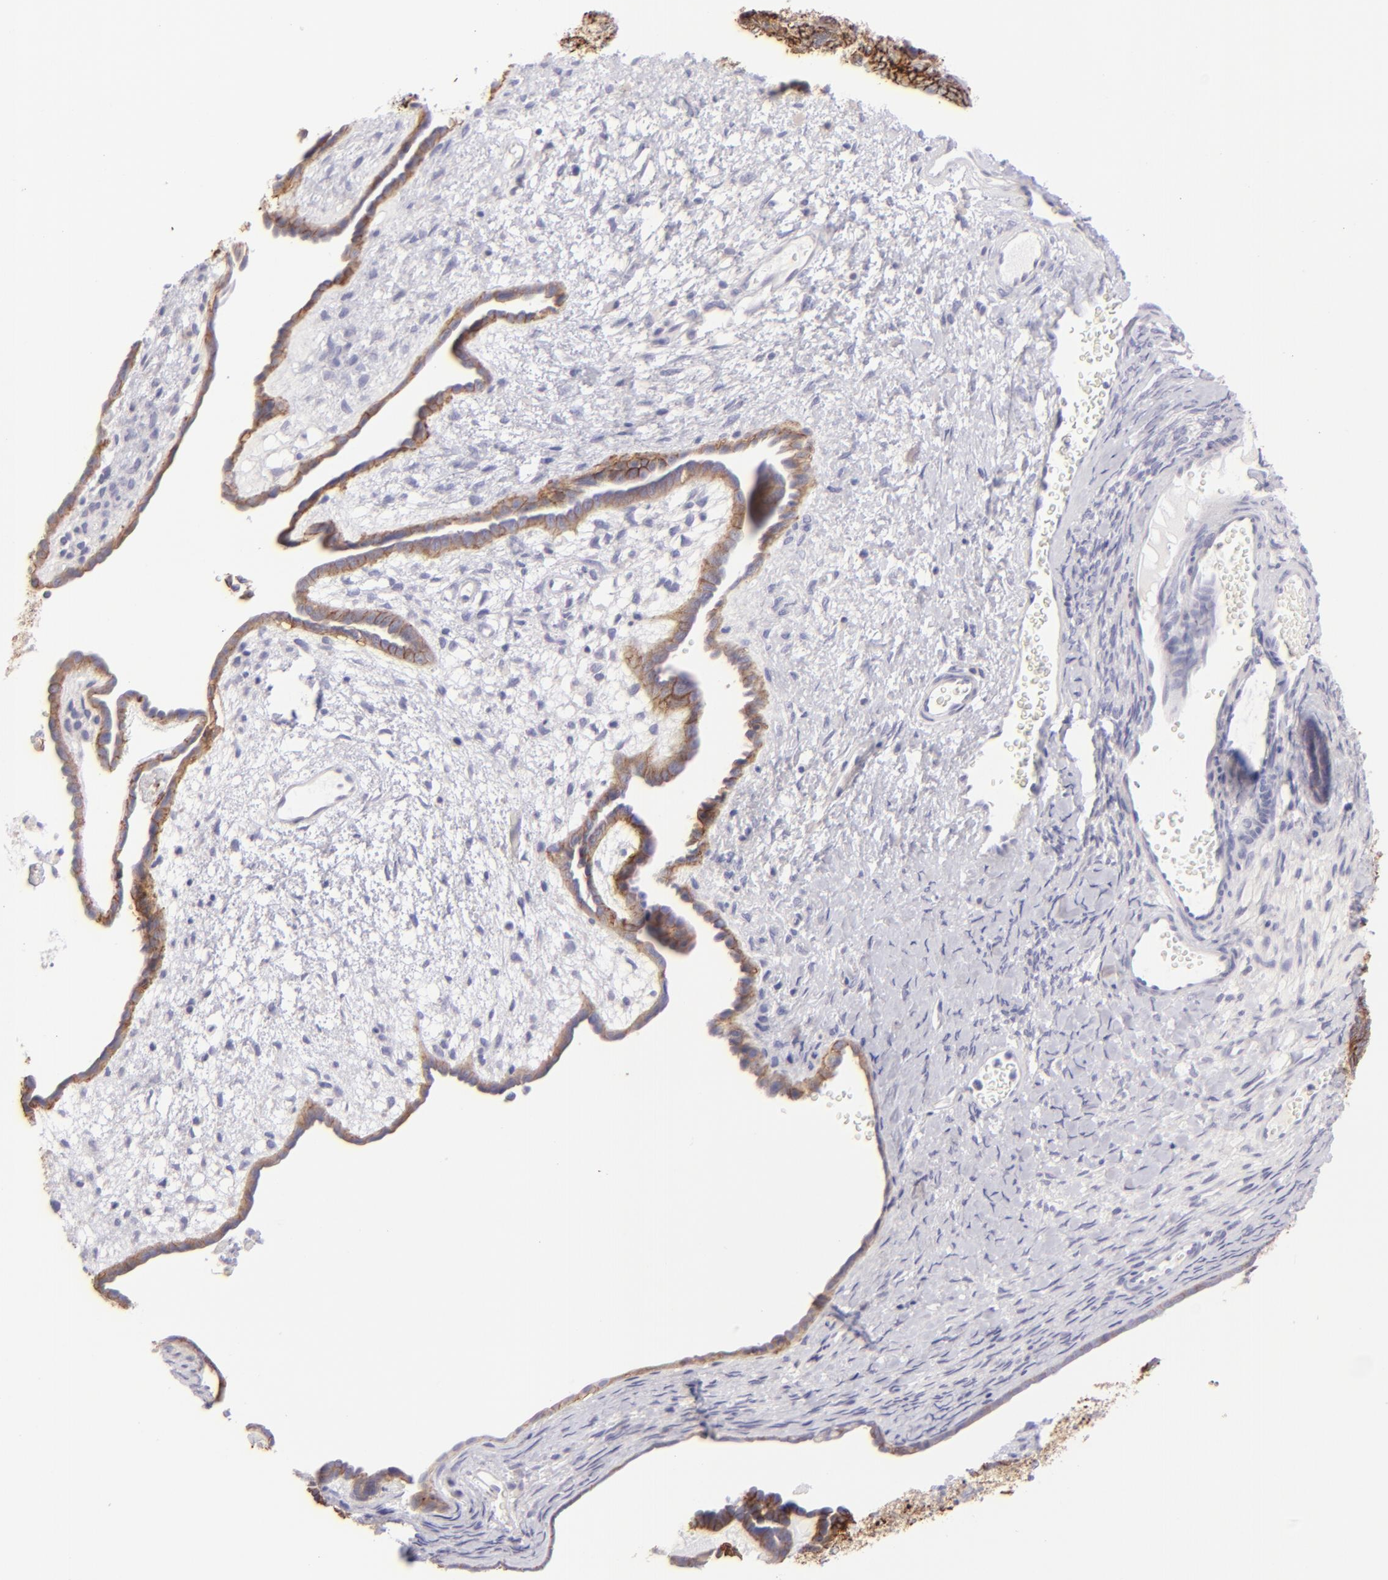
{"staining": {"intensity": "moderate", "quantity": ">75%", "location": "cytoplasmic/membranous"}, "tissue": "endometrial cancer", "cell_type": "Tumor cells", "image_type": "cancer", "snomed": [{"axis": "morphology", "description": "Neoplasm, malignant, NOS"}, {"axis": "topography", "description": "Endometrium"}], "caption": "Immunohistochemistry (IHC) photomicrograph of endometrial cancer stained for a protein (brown), which exhibits medium levels of moderate cytoplasmic/membranous staining in approximately >75% of tumor cells.", "gene": "CLDN4", "patient": {"sex": "female", "age": 74}}